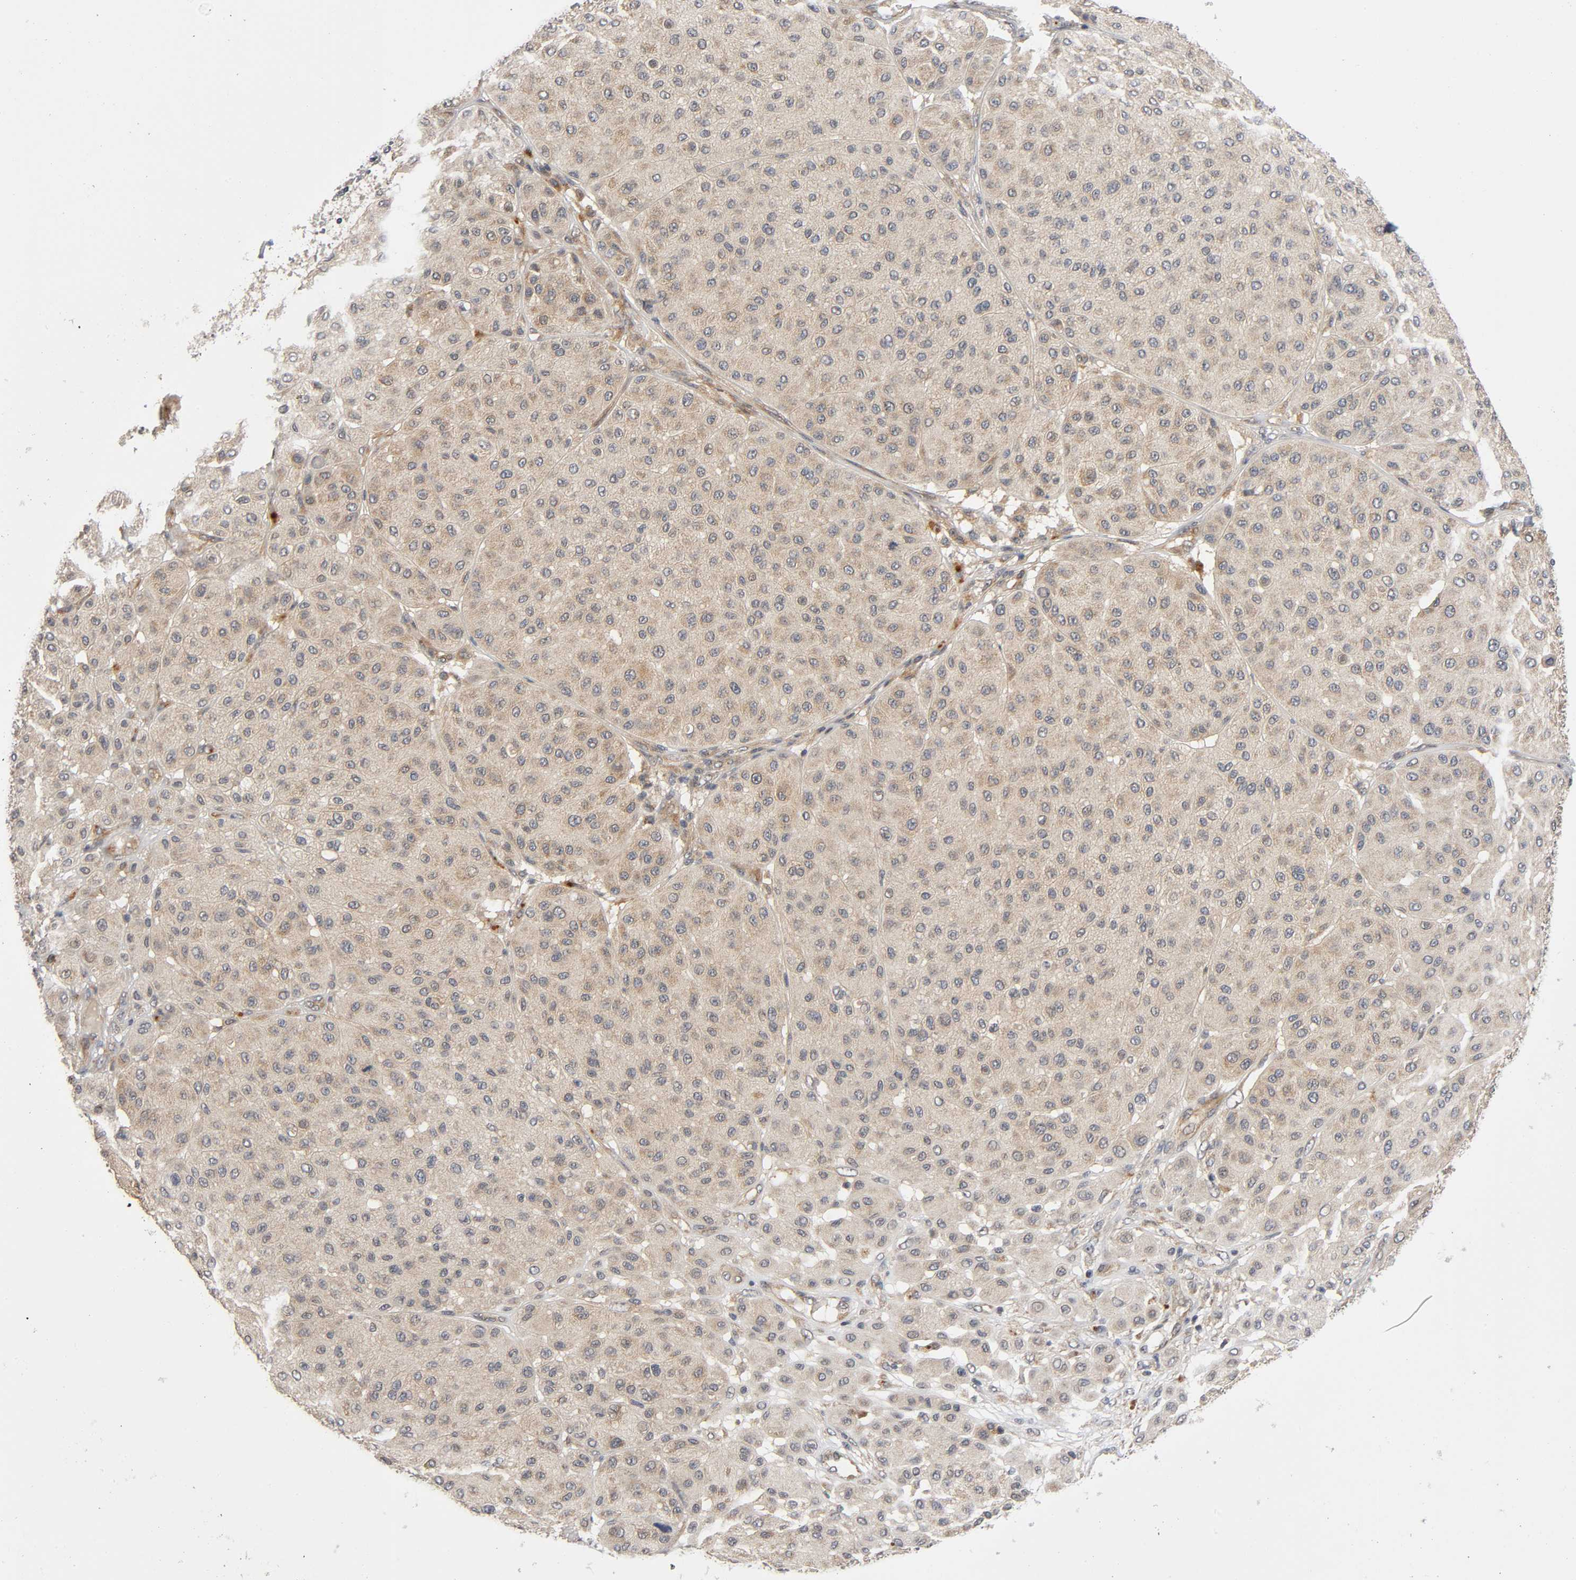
{"staining": {"intensity": "moderate", "quantity": ">75%", "location": "cytoplasmic/membranous"}, "tissue": "melanoma", "cell_type": "Tumor cells", "image_type": "cancer", "snomed": [{"axis": "morphology", "description": "Normal tissue, NOS"}, {"axis": "morphology", "description": "Malignant melanoma, Metastatic site"}, {"axis": "topography", "description": "Skin"}], "caption": "Protein staining of malignant melanoma (metastatic site) tissue reveals moderate cytoplasmic/membranous staining in approximately >75% of tumor cells. The protein of interest is shown in brown color, while the nuclei are stained blue.", "gene": "MAPK8", "patient": {"sex": "male", "age": 41}}